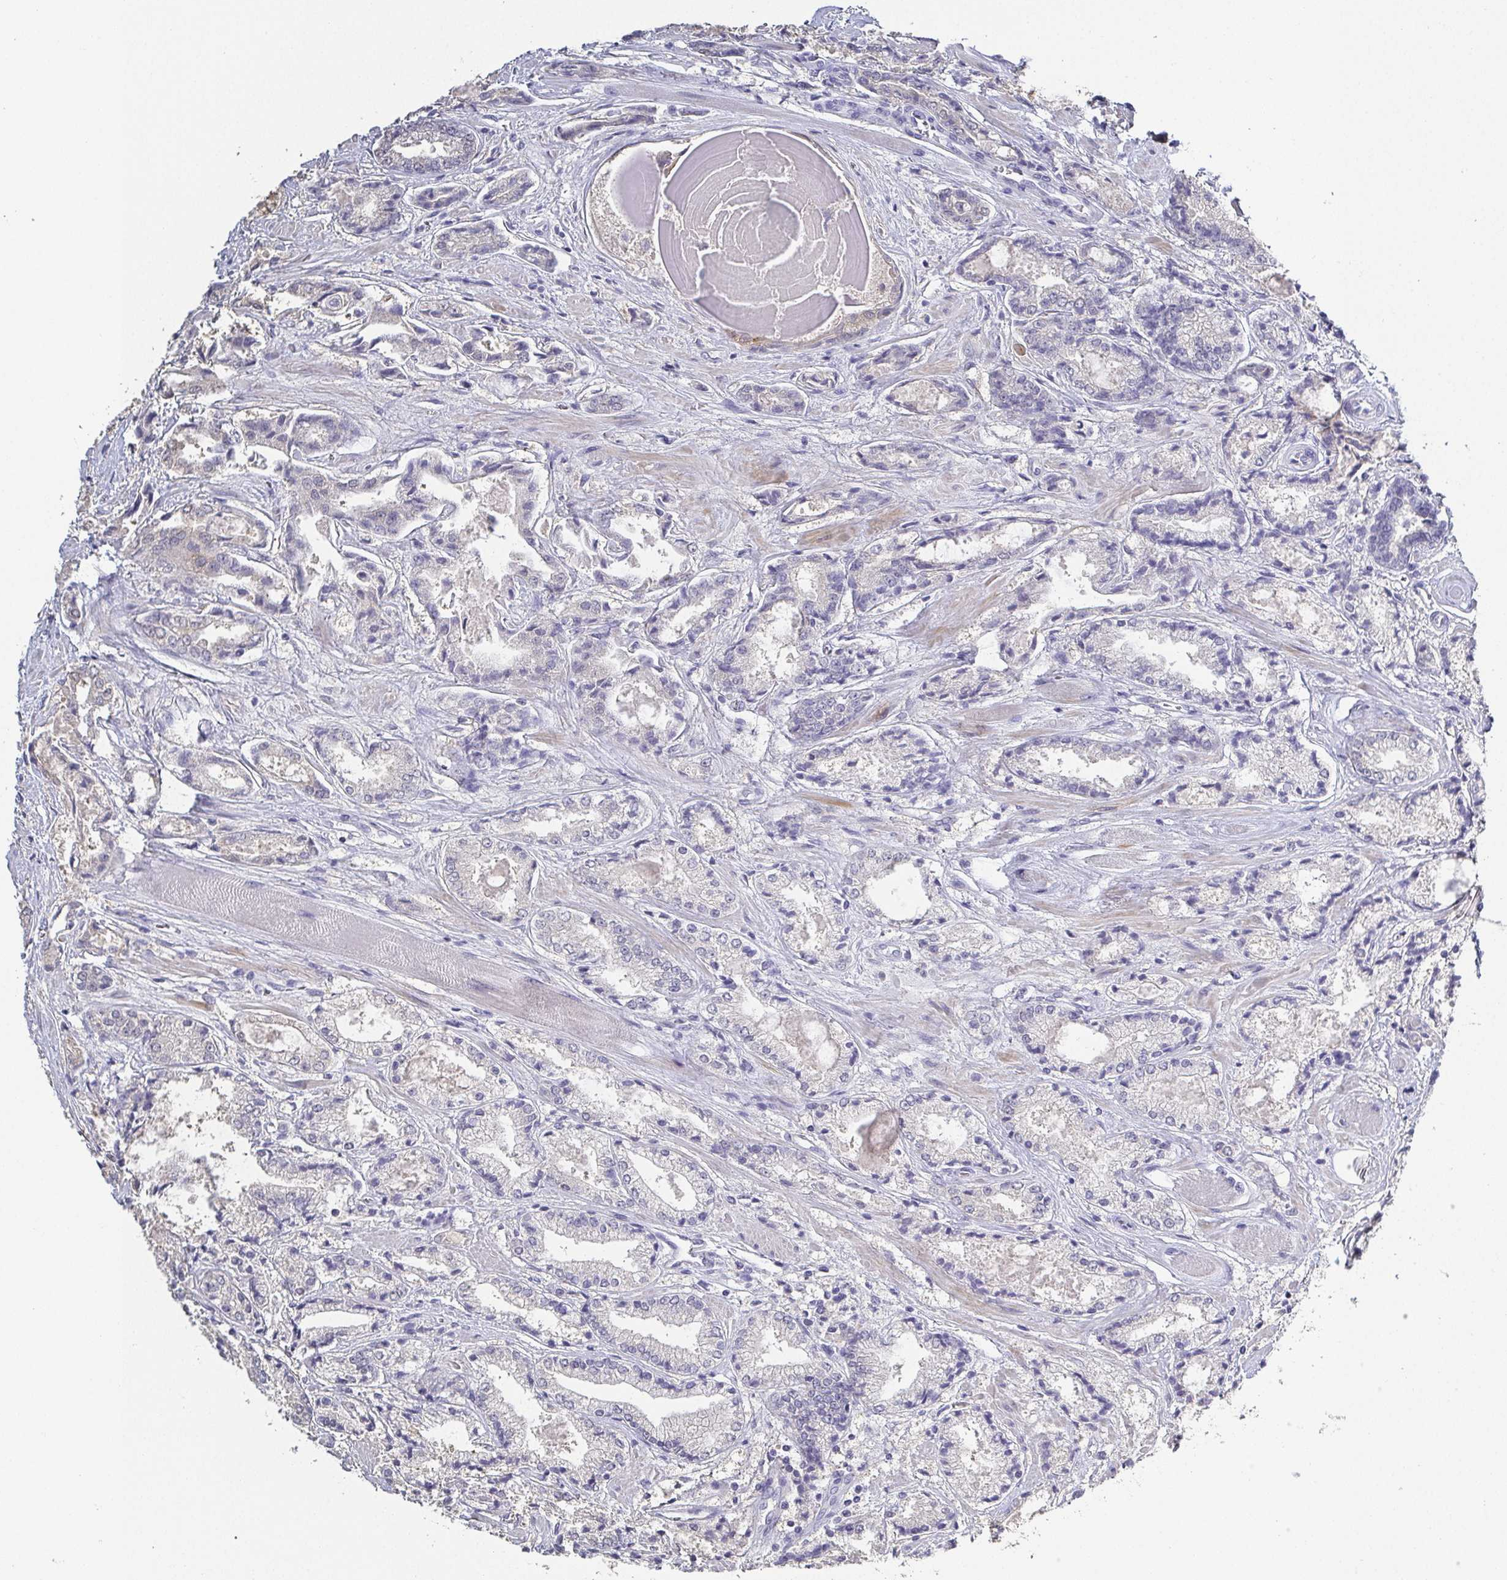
{"staining": {"intensity": "negative", "quantity": "none", "location": "none"}, "tissue": "prostate cancer", "cell_type": "Tumor cells", "image_type": "cancer", "snomed": [{"axis": "morphology", "description": "Adenocarcinoma, High grade"}, {"axis": "topography", "description": "Prostate"}], "caption": "Immunohistochemistry (IHC) image of human prostate adenocarcinoma (high-grade) stained for a protein (brown), which exhibits no expression in tumor cells.", "gene": "RNASE7", "patient": {"sex": "male", "age": 64}}